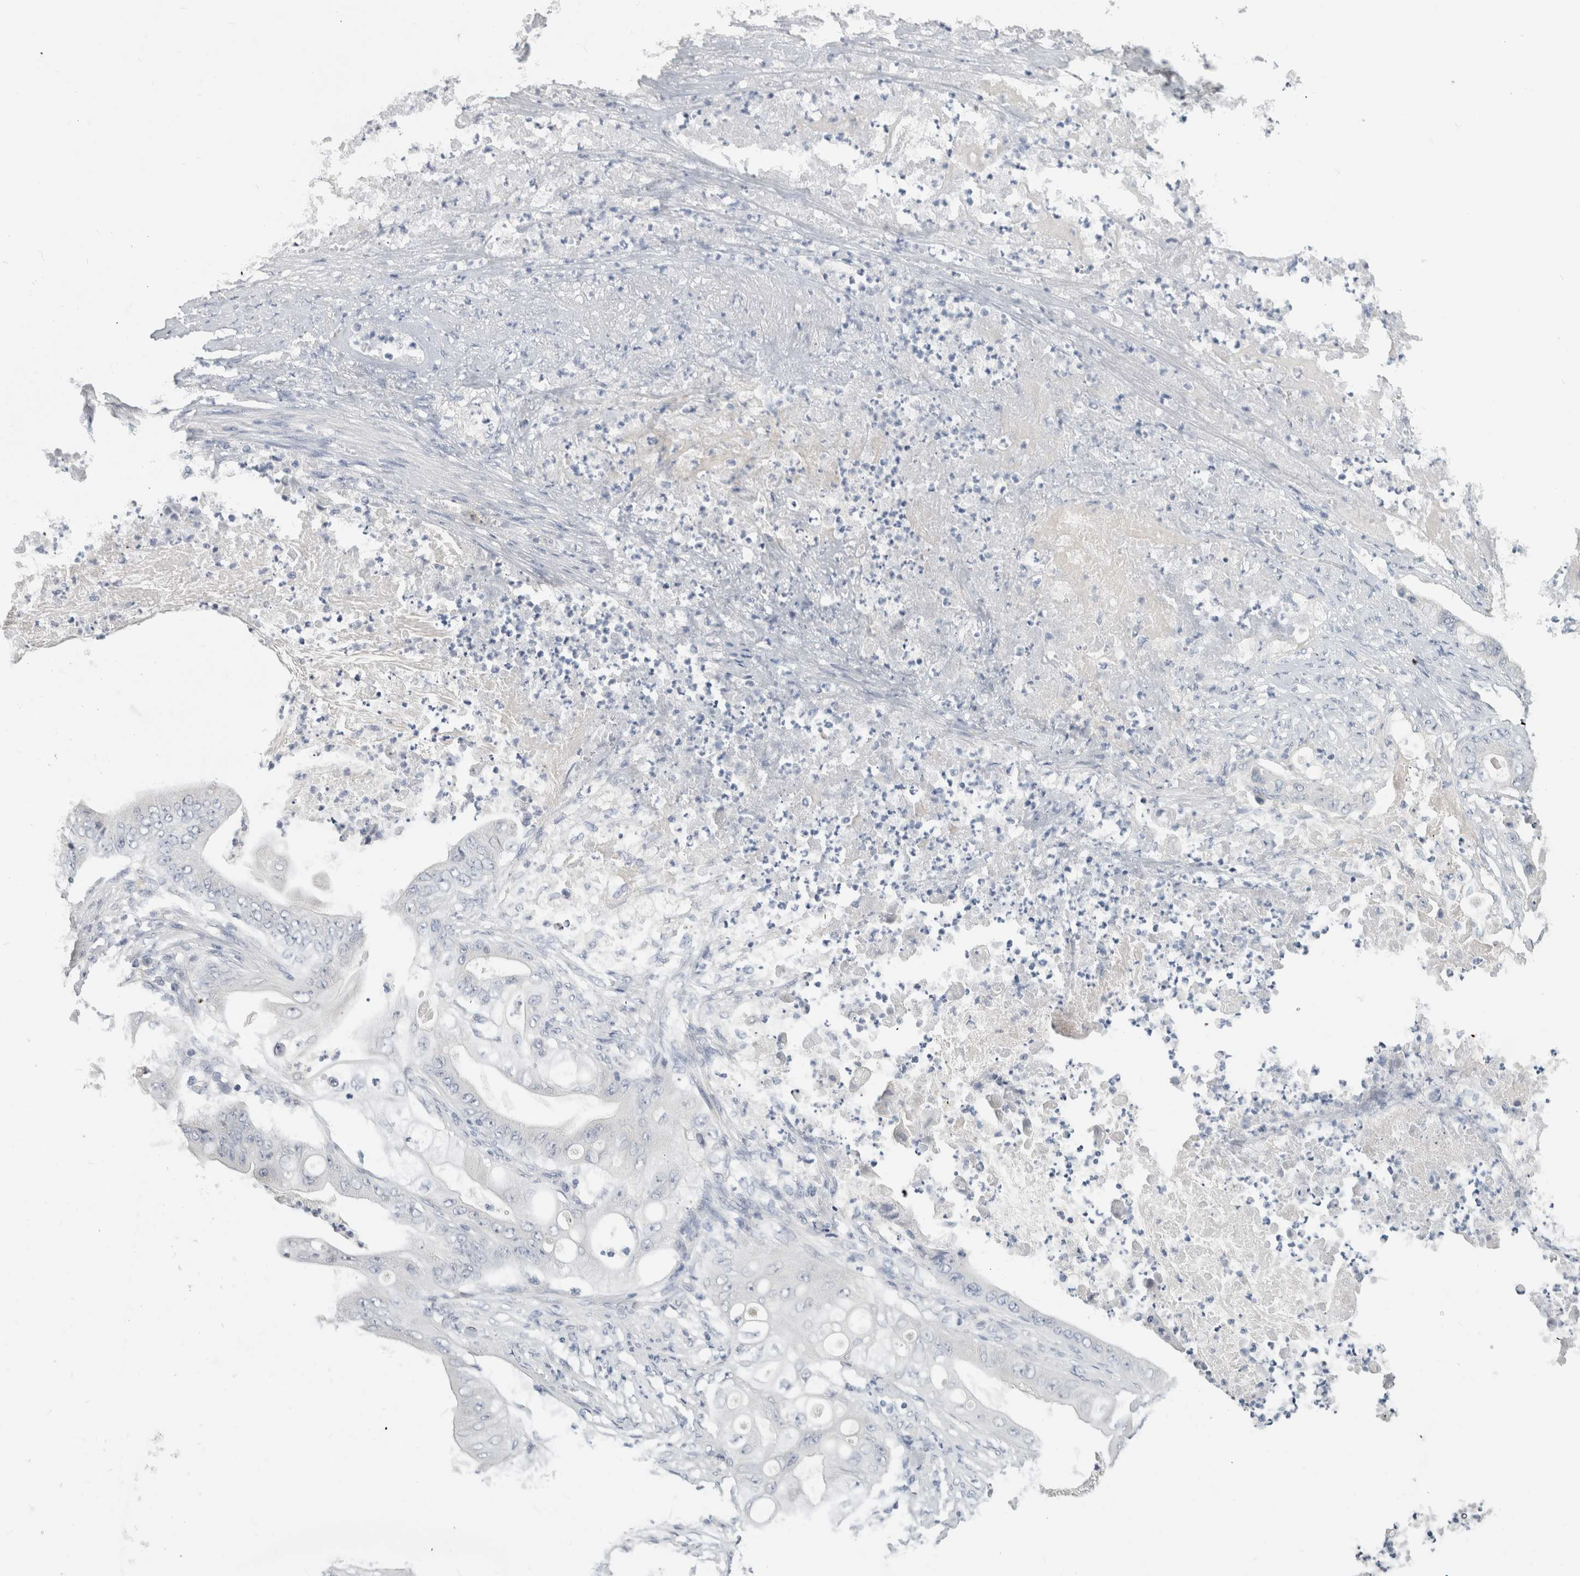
{"staining": {"intensity": "negative", "quantity": "none", "location": "none"}, "tissue": "stomach cancer", "cell_type": "Tumor cells", "image_type": "cancer", "snomed": [{"axis": "morphology", "description": "Adenocarcinoma, NOS"}, {"axis": "topography", "description": "Stomach"}], "caption": "Immunohistochemical staining of stomach cancer (adenocarcinoma) shows no significant staining in tumor cells.", "gene": "BCAN", "patient": {"sex": "female", "age": 73}}